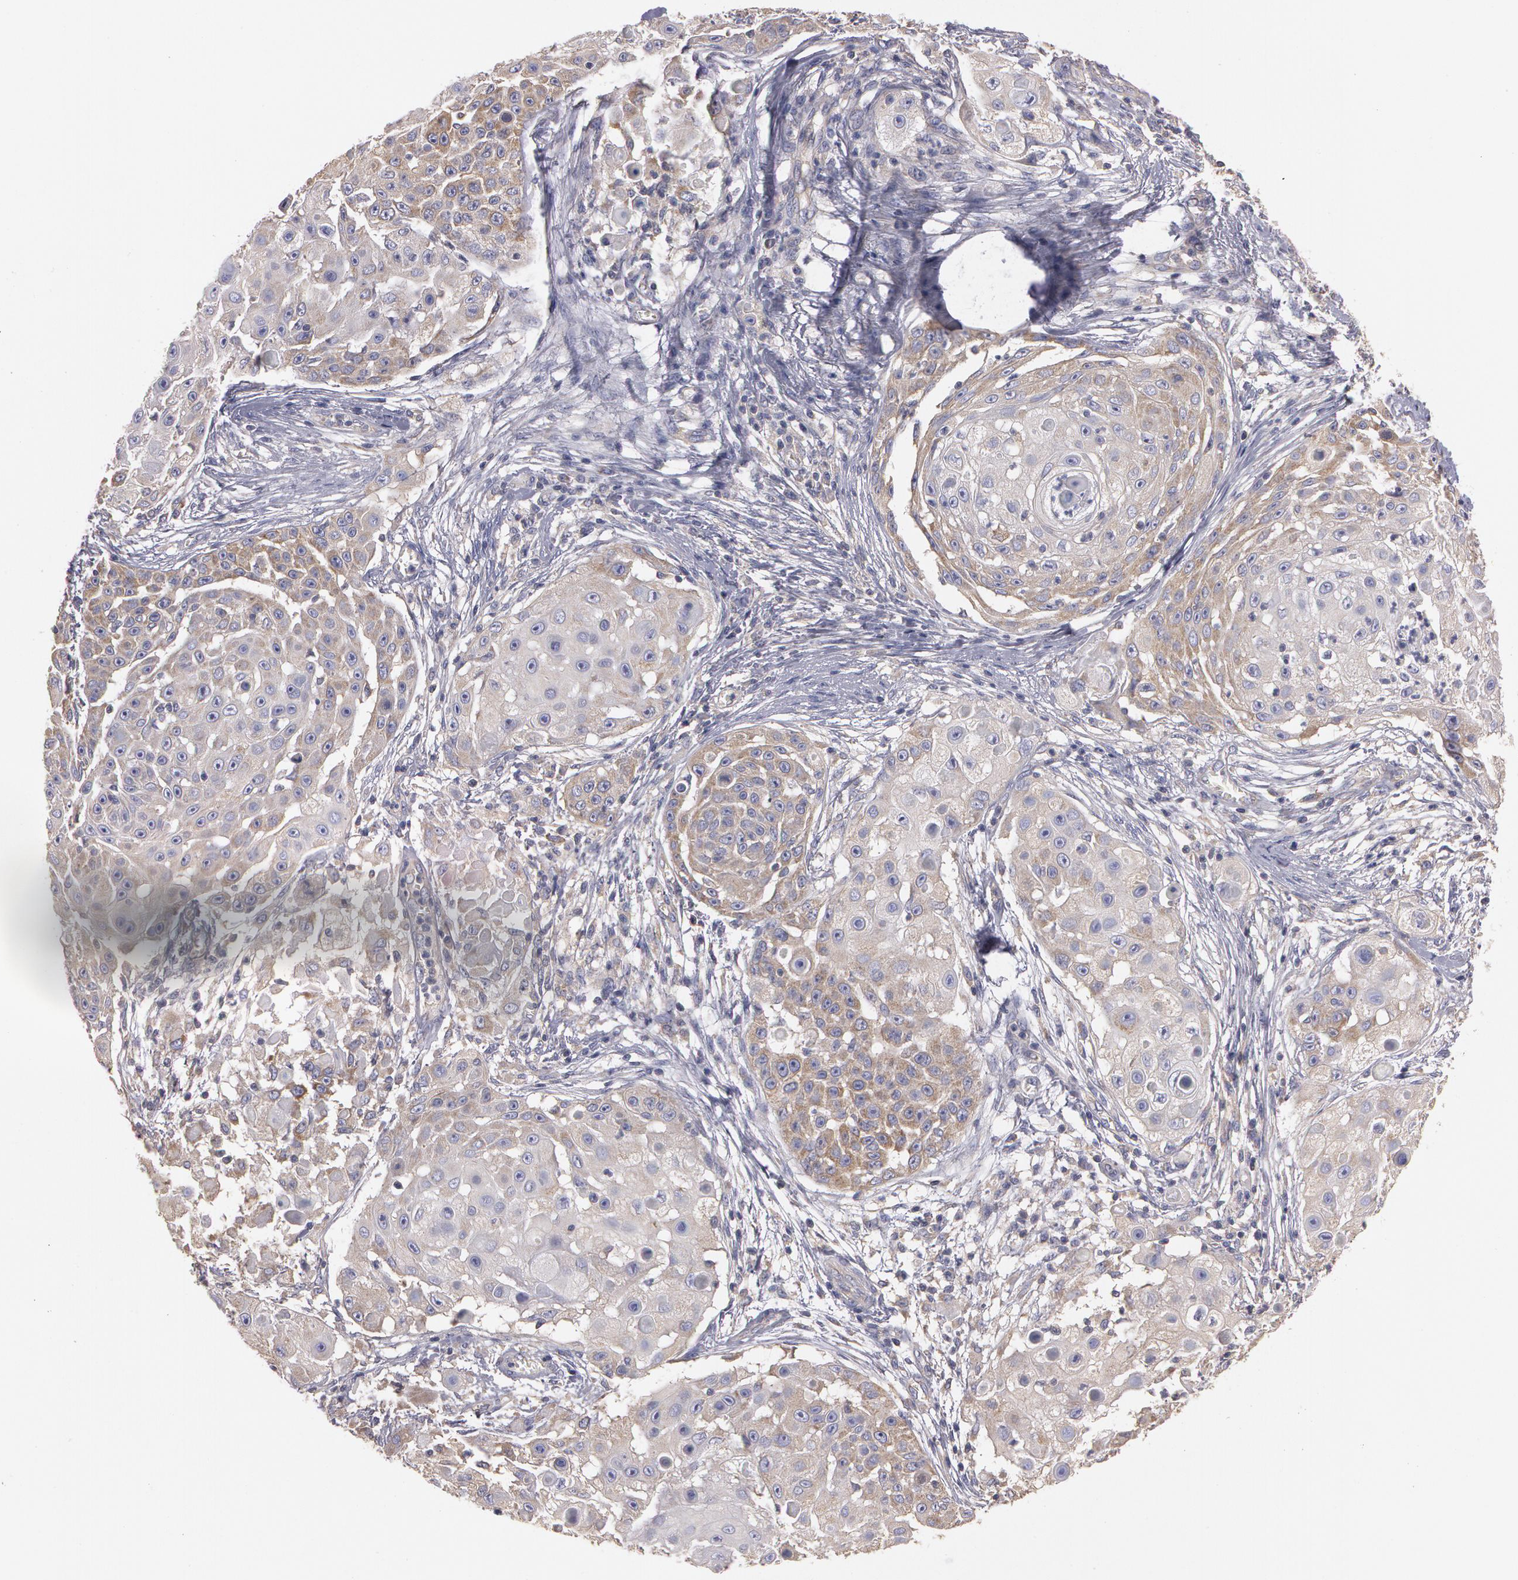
{"staining": {"intensity": "weak", "quantity": "25%-75%", "location": "cytoplasmic/membranous"}, "tissue": "skin cancer", "cell_type": "Tumor cells", "image_type": "cancer", "snomed": [{"axis": "morphology", "description": "Squamous cell carcinoma, NOS"}, {"axis": "topography", "description": "Skin"}], "caption": "IHC histopathology image of neoplastic tissue: skin cancer stained using IHC displays low levels of weak protein expression localized specifically in the cytoplasmic/membranous of tumor cells, appearing as a cytoplasmic/membranous brown color.", "gene": "NEK9", "patient": {"sex": "female", "age": 57}}